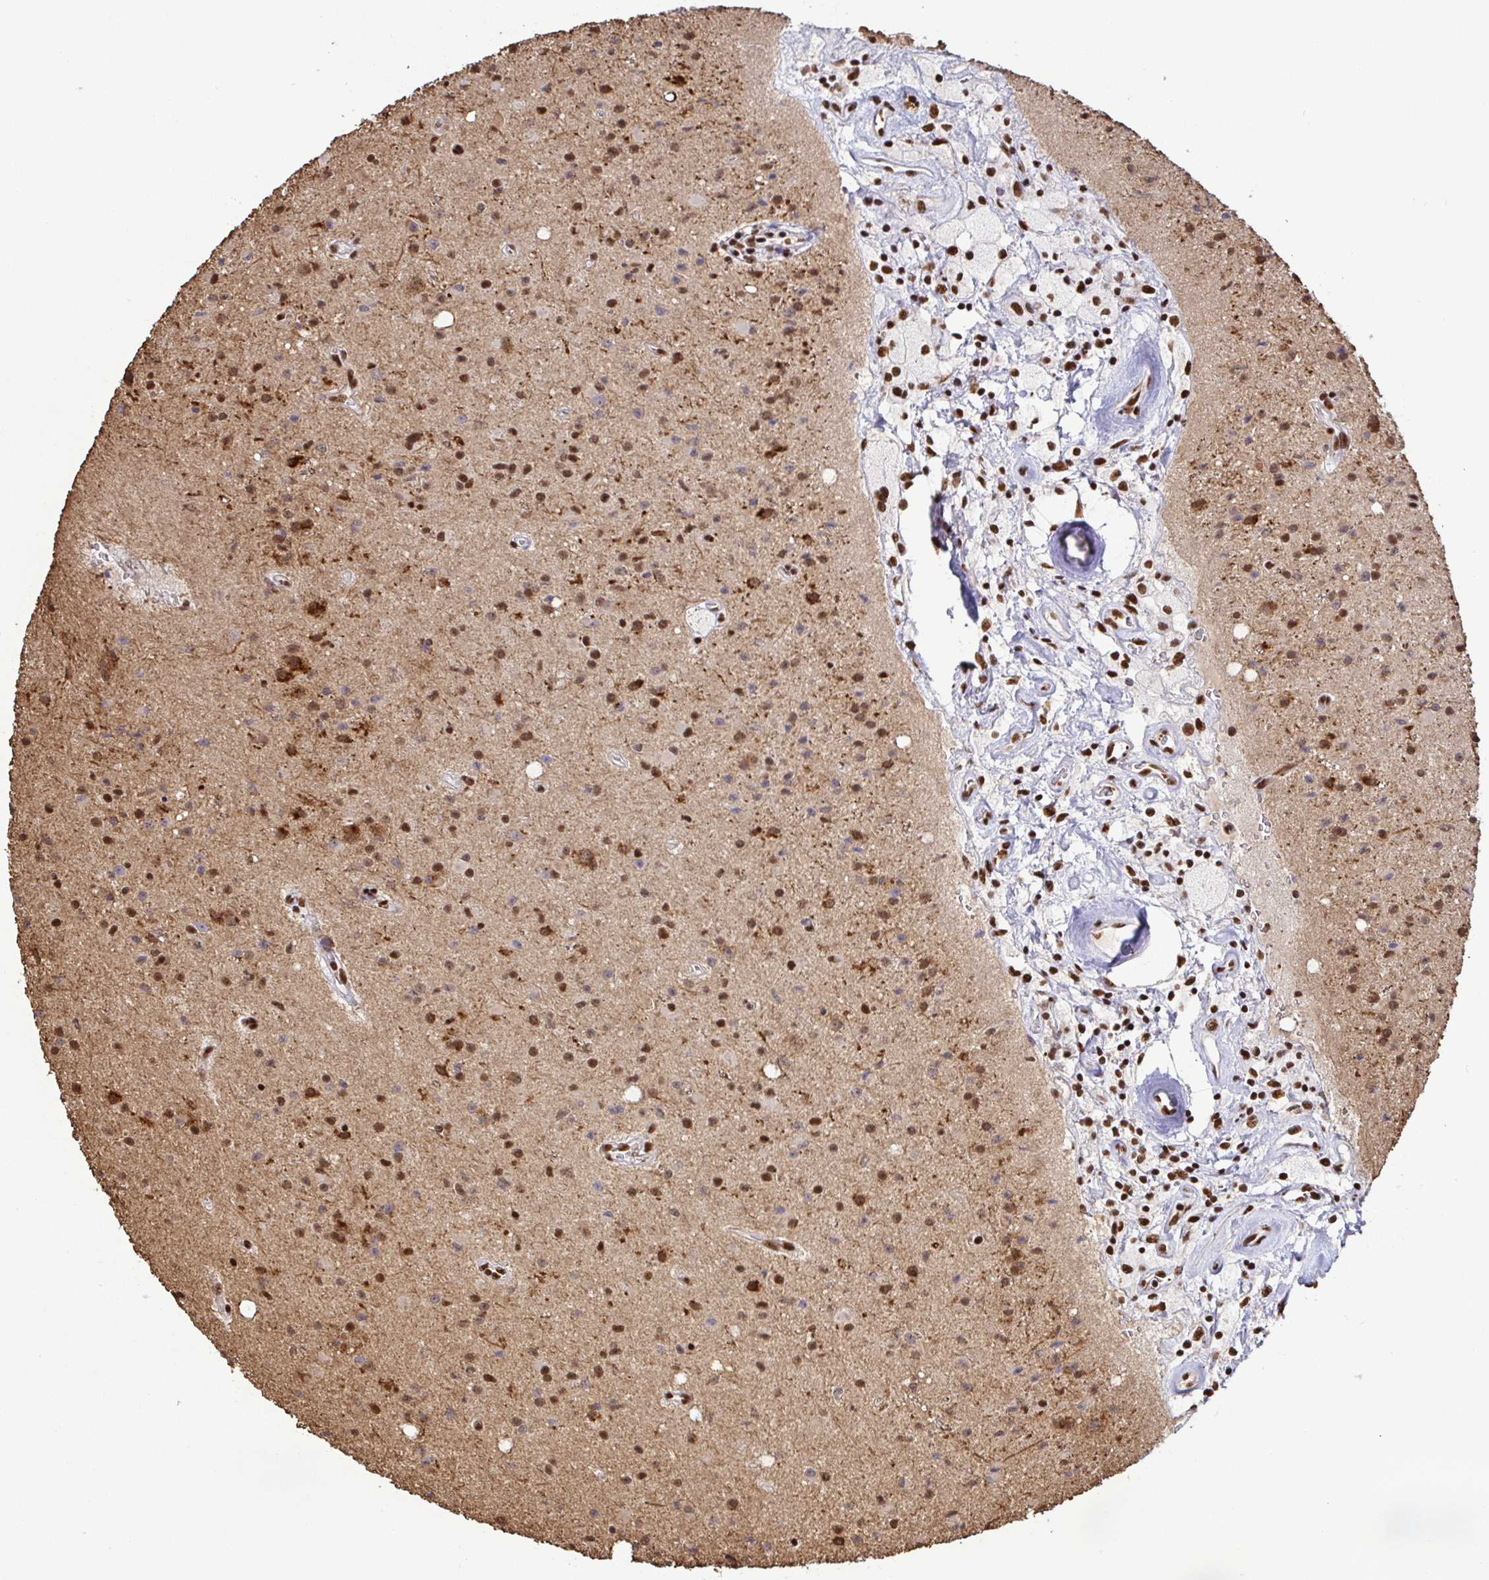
{"staining": {"intensity": "moderate", "quantity": ">75%", "location": "cytoplasmic/membranous,nuclear"}, "tissue": "glioma", "cell_type": "Tumor cells", "image_type": "cancer", "snomed": [{"axis": "morphology", "description": "Glioma, malignant, High grade"}, {"axis": "topography", "description": "Brain"}], "caption": "Tumor cells demonstrate moderate cytoplasmic/membranous and nuclear positivity in about >75% of cells in glioma. The protein of interest is shown in brown color, while the nuclei are stained blue.", "gene": "SP3", "patient": {"sex": "male", "age": 36}}